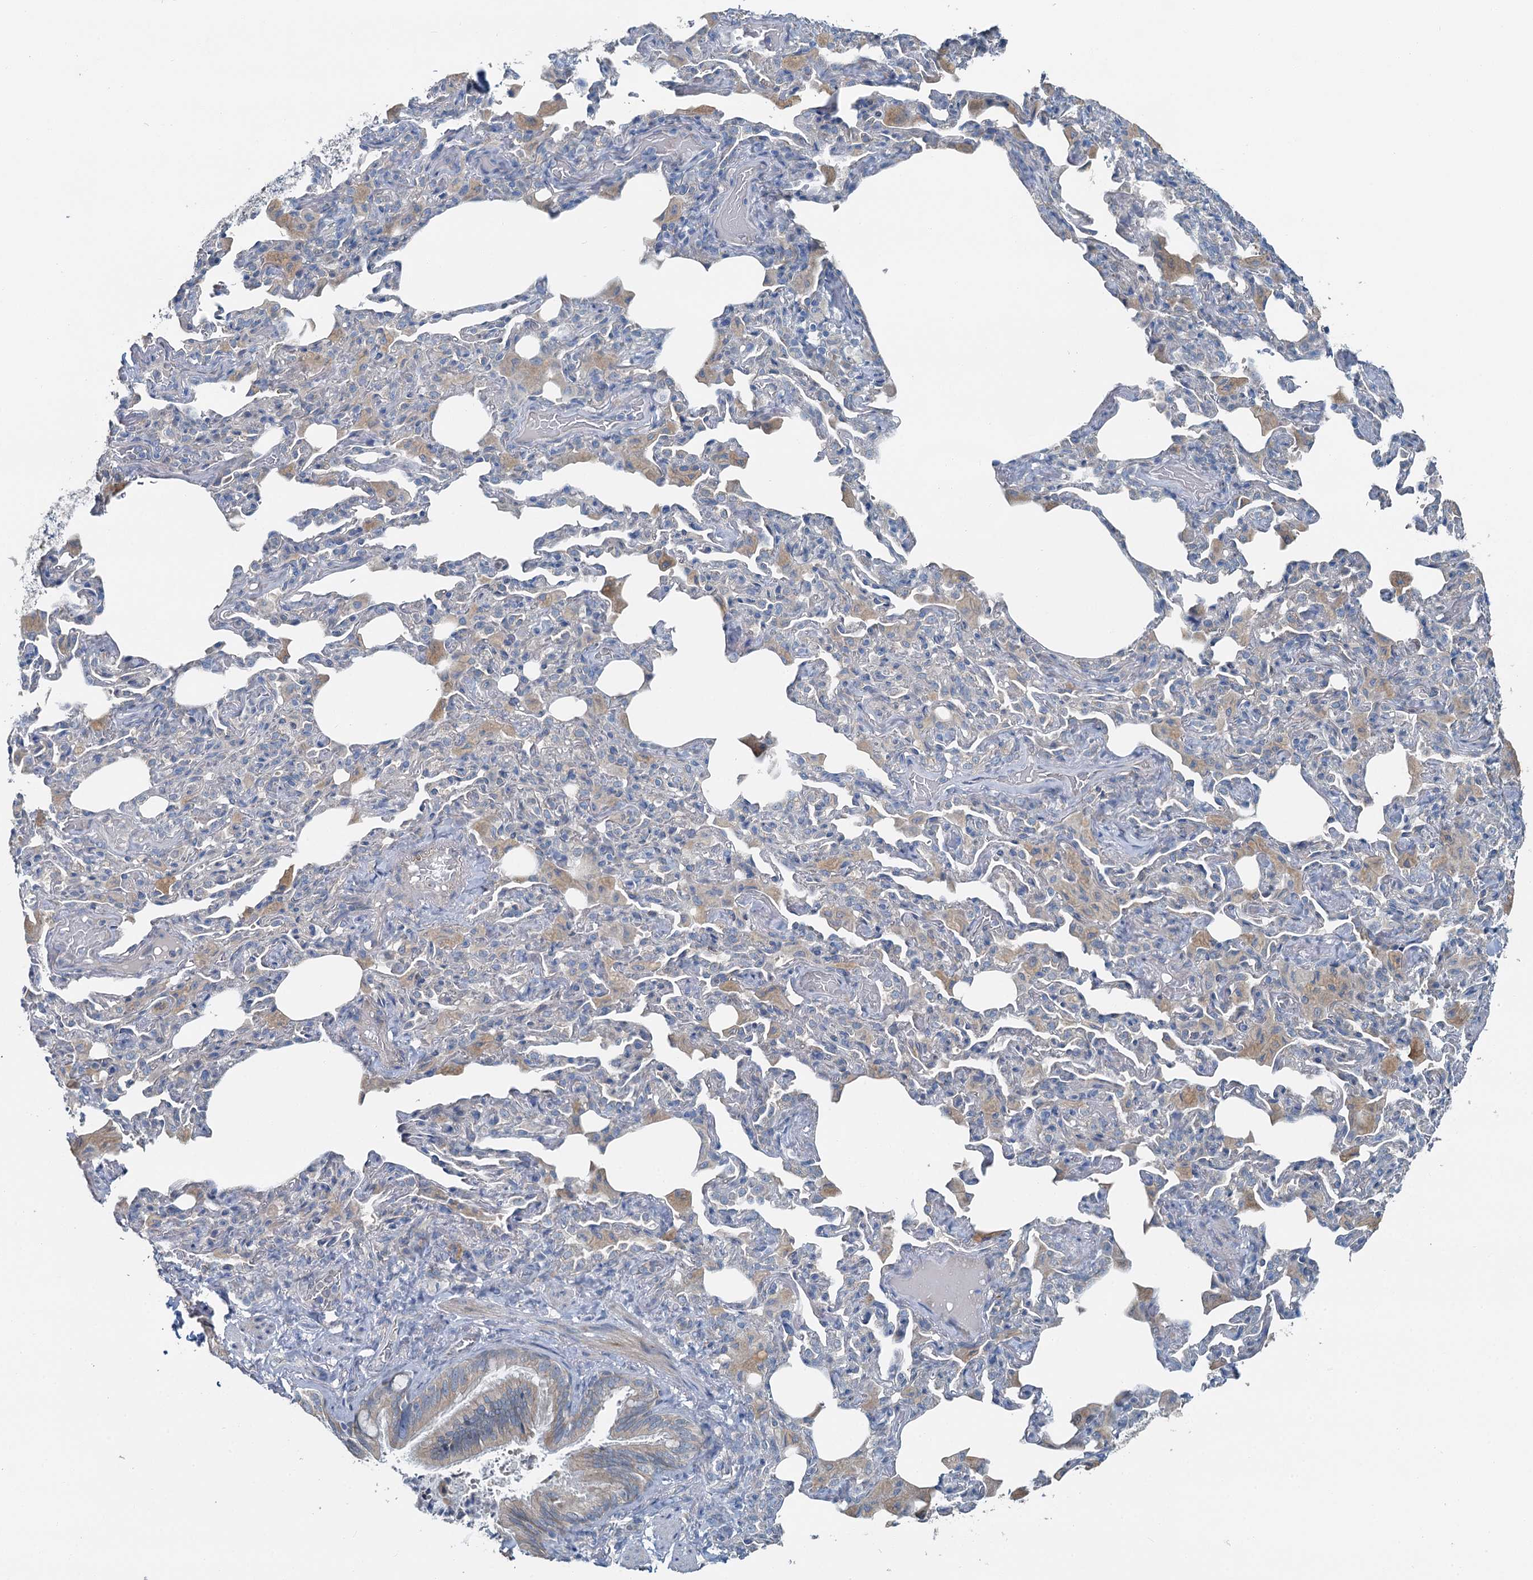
{"staining": {"intensity": "moderate", "quantity": "<25%", "location": "cytoplasmic/membranous"}, "tissue": "bronchus", "cell_type": "Respiratory epithelial cells", "image_type": "normal", "snomed": [{"axis": "morphology", "description": "Normal tissue, NOS"}, {"axis": "morphology", "description": "Inflammation, NOS"}, {"axis": "topography", "description": "Lung"}], "caption": "About <25% of respiratory epithelial cells in unremarkable human bronchus demonstrate moderate cytoplasmic/membranous protein staining as visualized by brown immunohistochemical staining.", "gene": "C6orf120", "patient": {"sex": "female", "age": 46}}